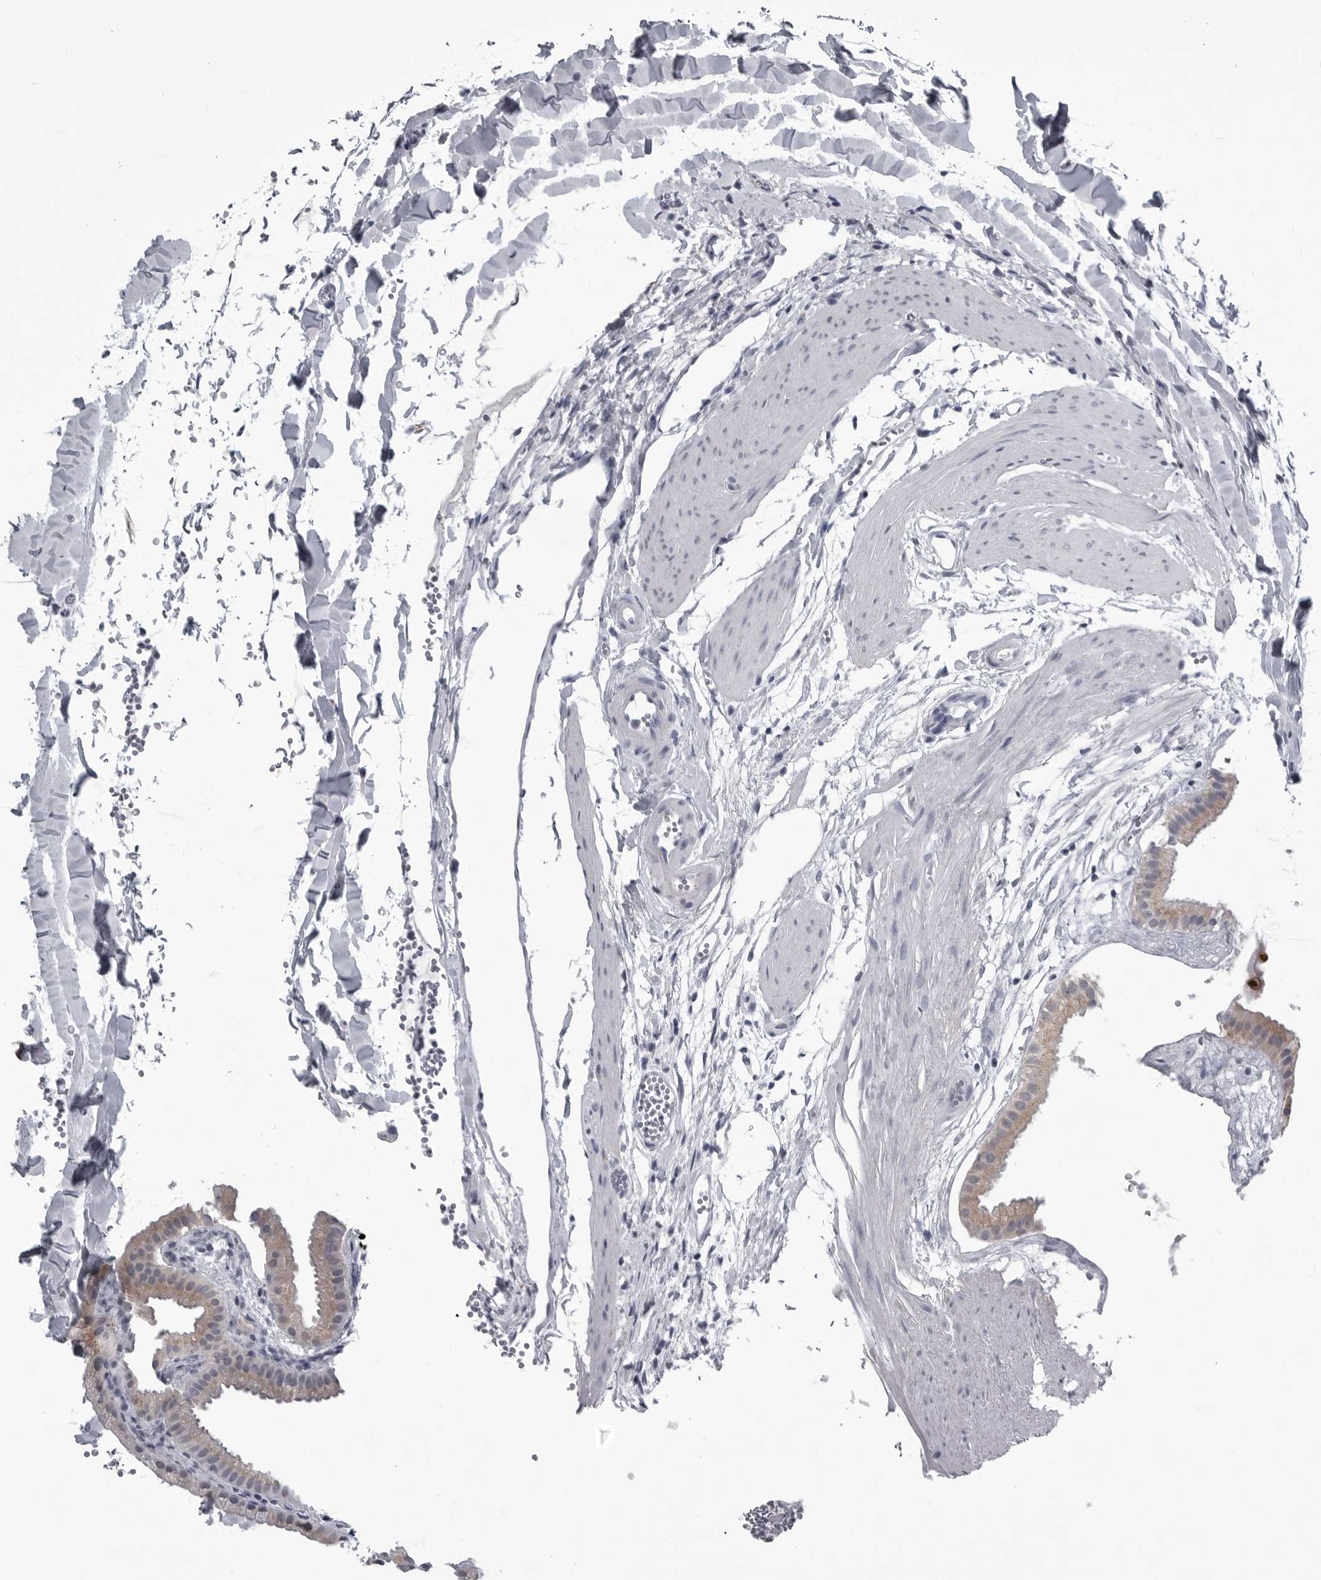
{"staining": {"intensity": "weak", "quantity": ">75%", "location": "cytoplasmic/membranous"}, "tissue": "gallbladder", "cell_type": "Glandular cells", "image_type": "normal", "snomed": [{"axis": "morphology", "description": "Normal tissue, NOS"}, {"axis": "topography", "description": "Gallbladder"}], "caption": "Human gallbladder stained for a protein (brown) demonstrates weak cytoplasmic/membranous positive expression in approximately >75% of glandular cells.", "gene": "MYOC", "patient": {"sex": "female", "age": 64}}